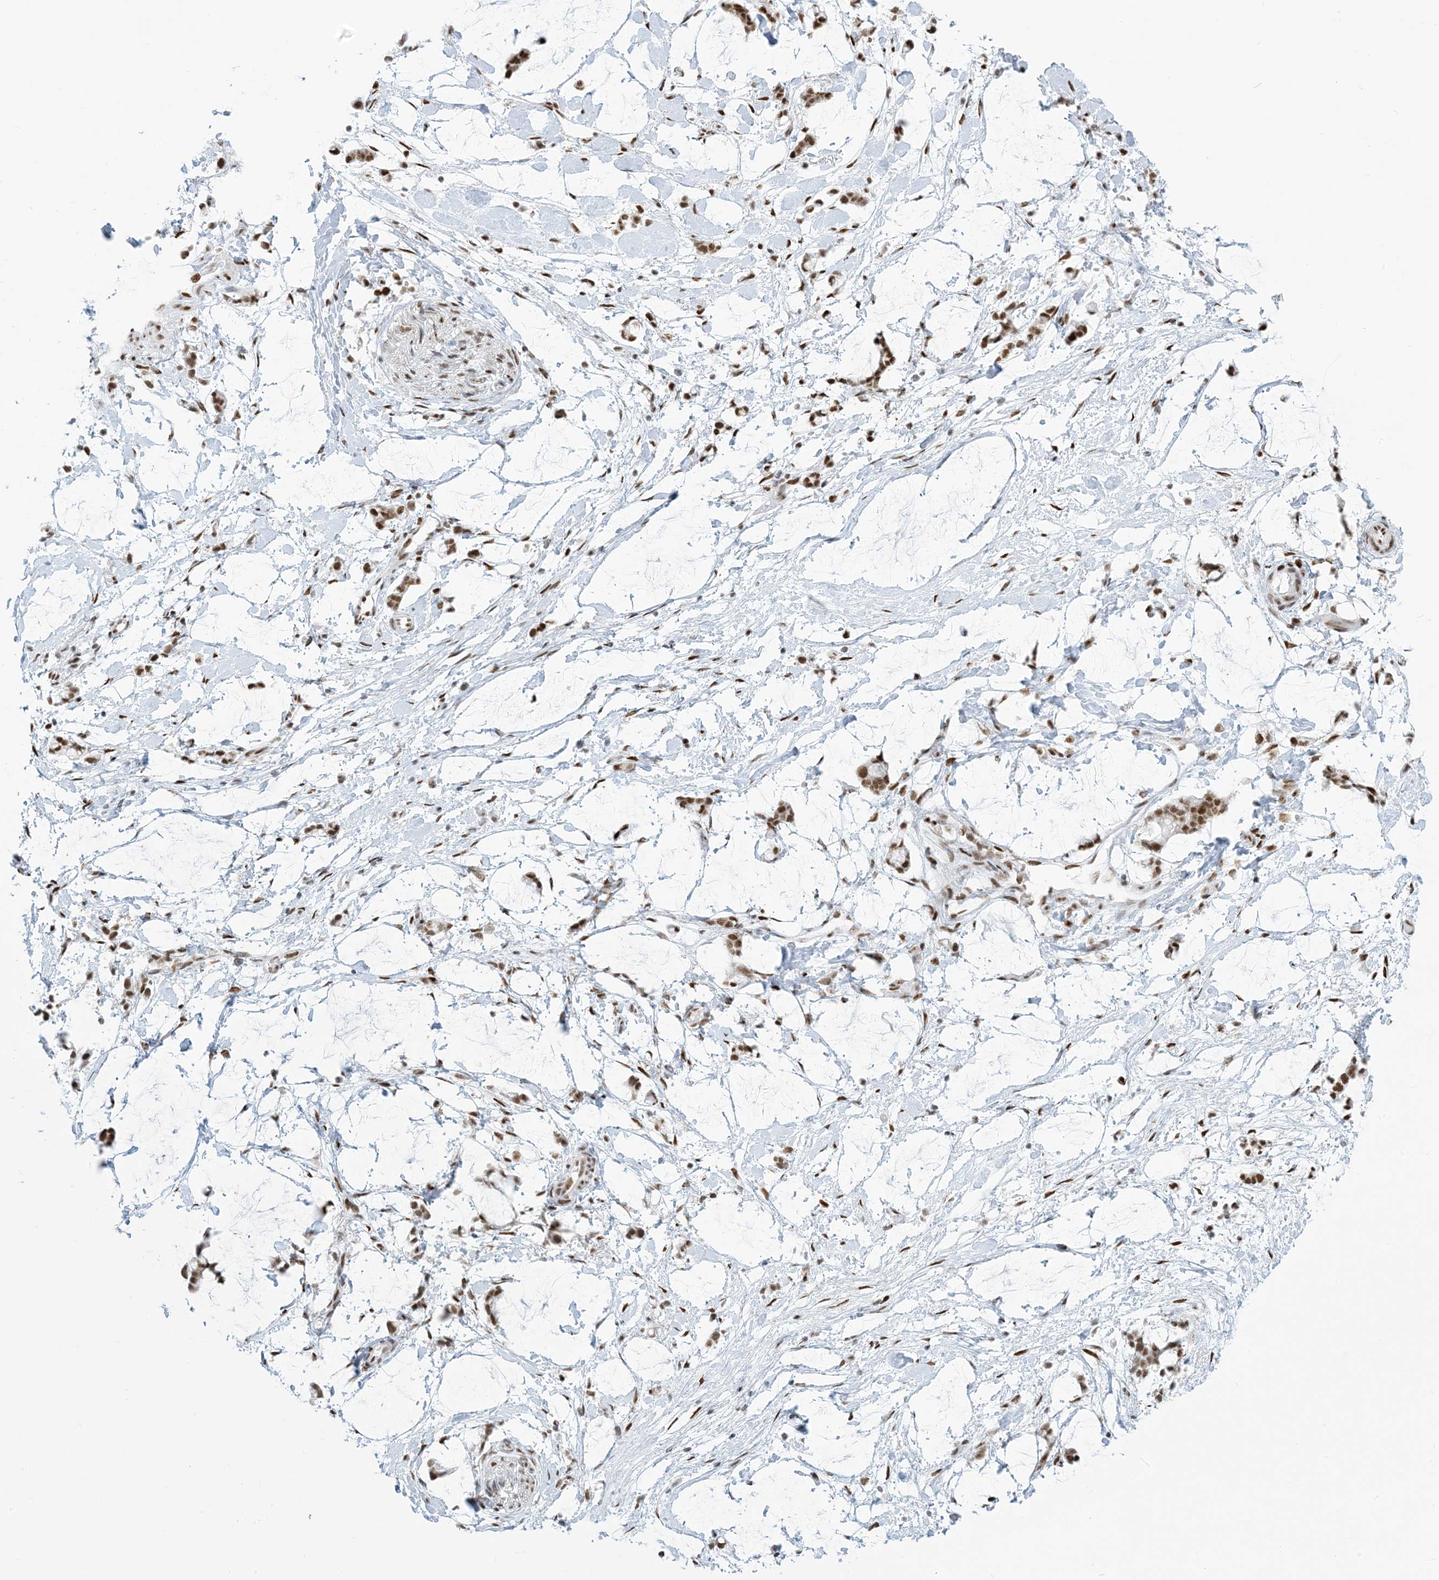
{"staining": {"intensity": "moderate", "quantity": ">75%", "location": "nuclear"}, "tissue": "adipose tissue", "cell_type": "Adipocytes", "image_type": "normal", "snomed": [{"axis": "morphology", "description": "Normal tissue, NOS"}, {"axis": "morphology", "description": "Adenocarcinoma, NOS"}, {"axis": "topography", "description": "Colon"}, {"axis": "topography", "description": "Peripheral nerve tissue"}], "caption": "The histopathology image exhibits a brown stain indicating the presence of a protein in the nuclear of adipocytes in adipose tissue. The protein is shown in brown color, while the nuclei are stained blue.", "gene": "STAG1", "patient": {"sex": "male", "age": 14}}